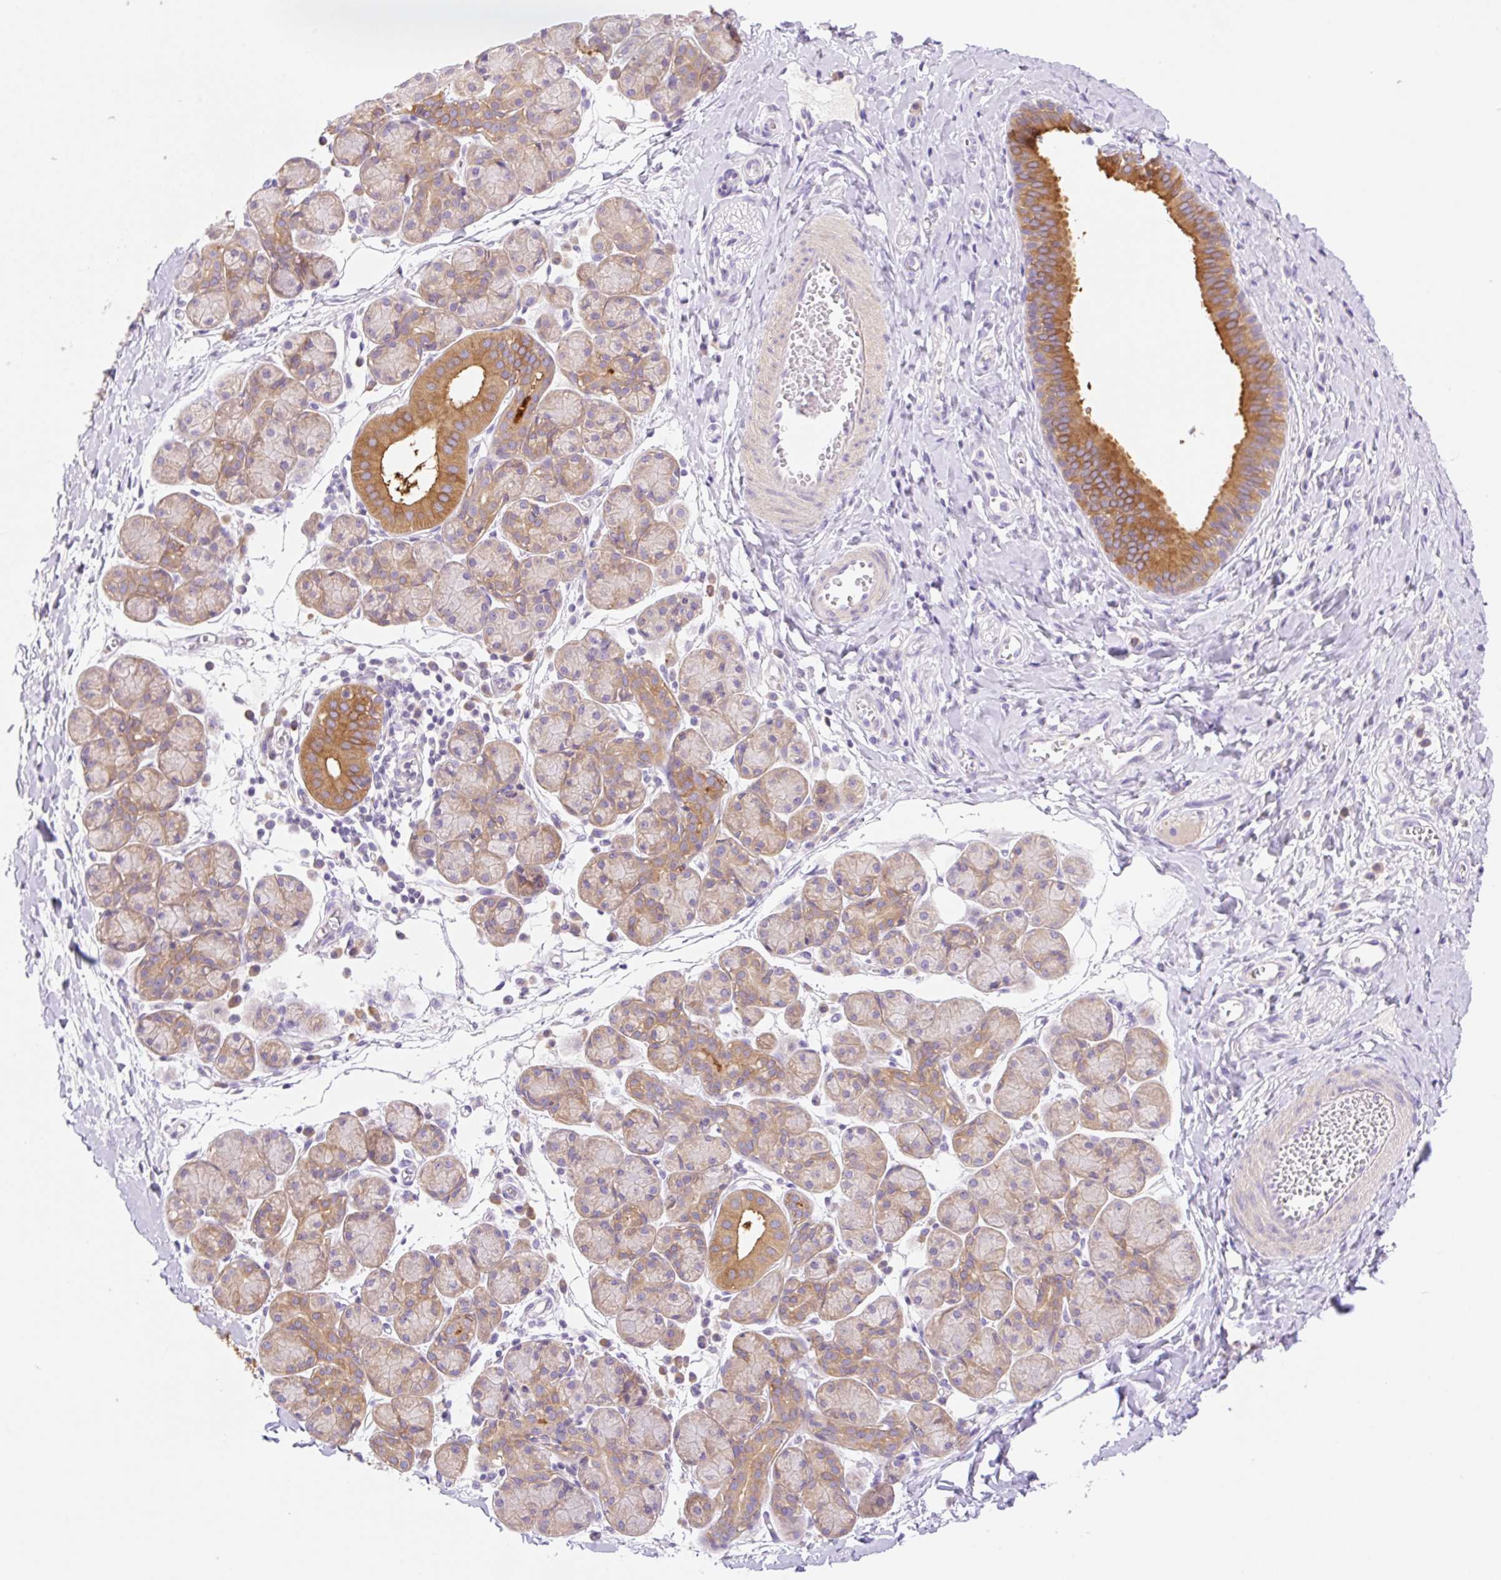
{"staining": {"intensity": "moderate", "quantity": "25%-75%", "location": "cytoplasmic/membranous"}, "tissue": "salivary gland", "cell_type": "Glandular cells", "image_type": "normal", "snomed": [{"axis": "morphology", "description": "Normal tissue, NOS"}, {"axis": "morphology", "description": "Inflammation, NOS"}, {"axis": "topography", "description": "Lymph node"}, {"axis": "topography", "description": "Salivary gland"}], "caption": "Immunohistochemistry (IHC) histopathology image of benign salivary gland stained for a protein (brown), which exhibits medium levels of moderate cytoplasmic/membranous expression in approximately 25%-75% of glandular cells.", "gene": "DENND5A", "patient": {"sex": "male", "age": 3}}